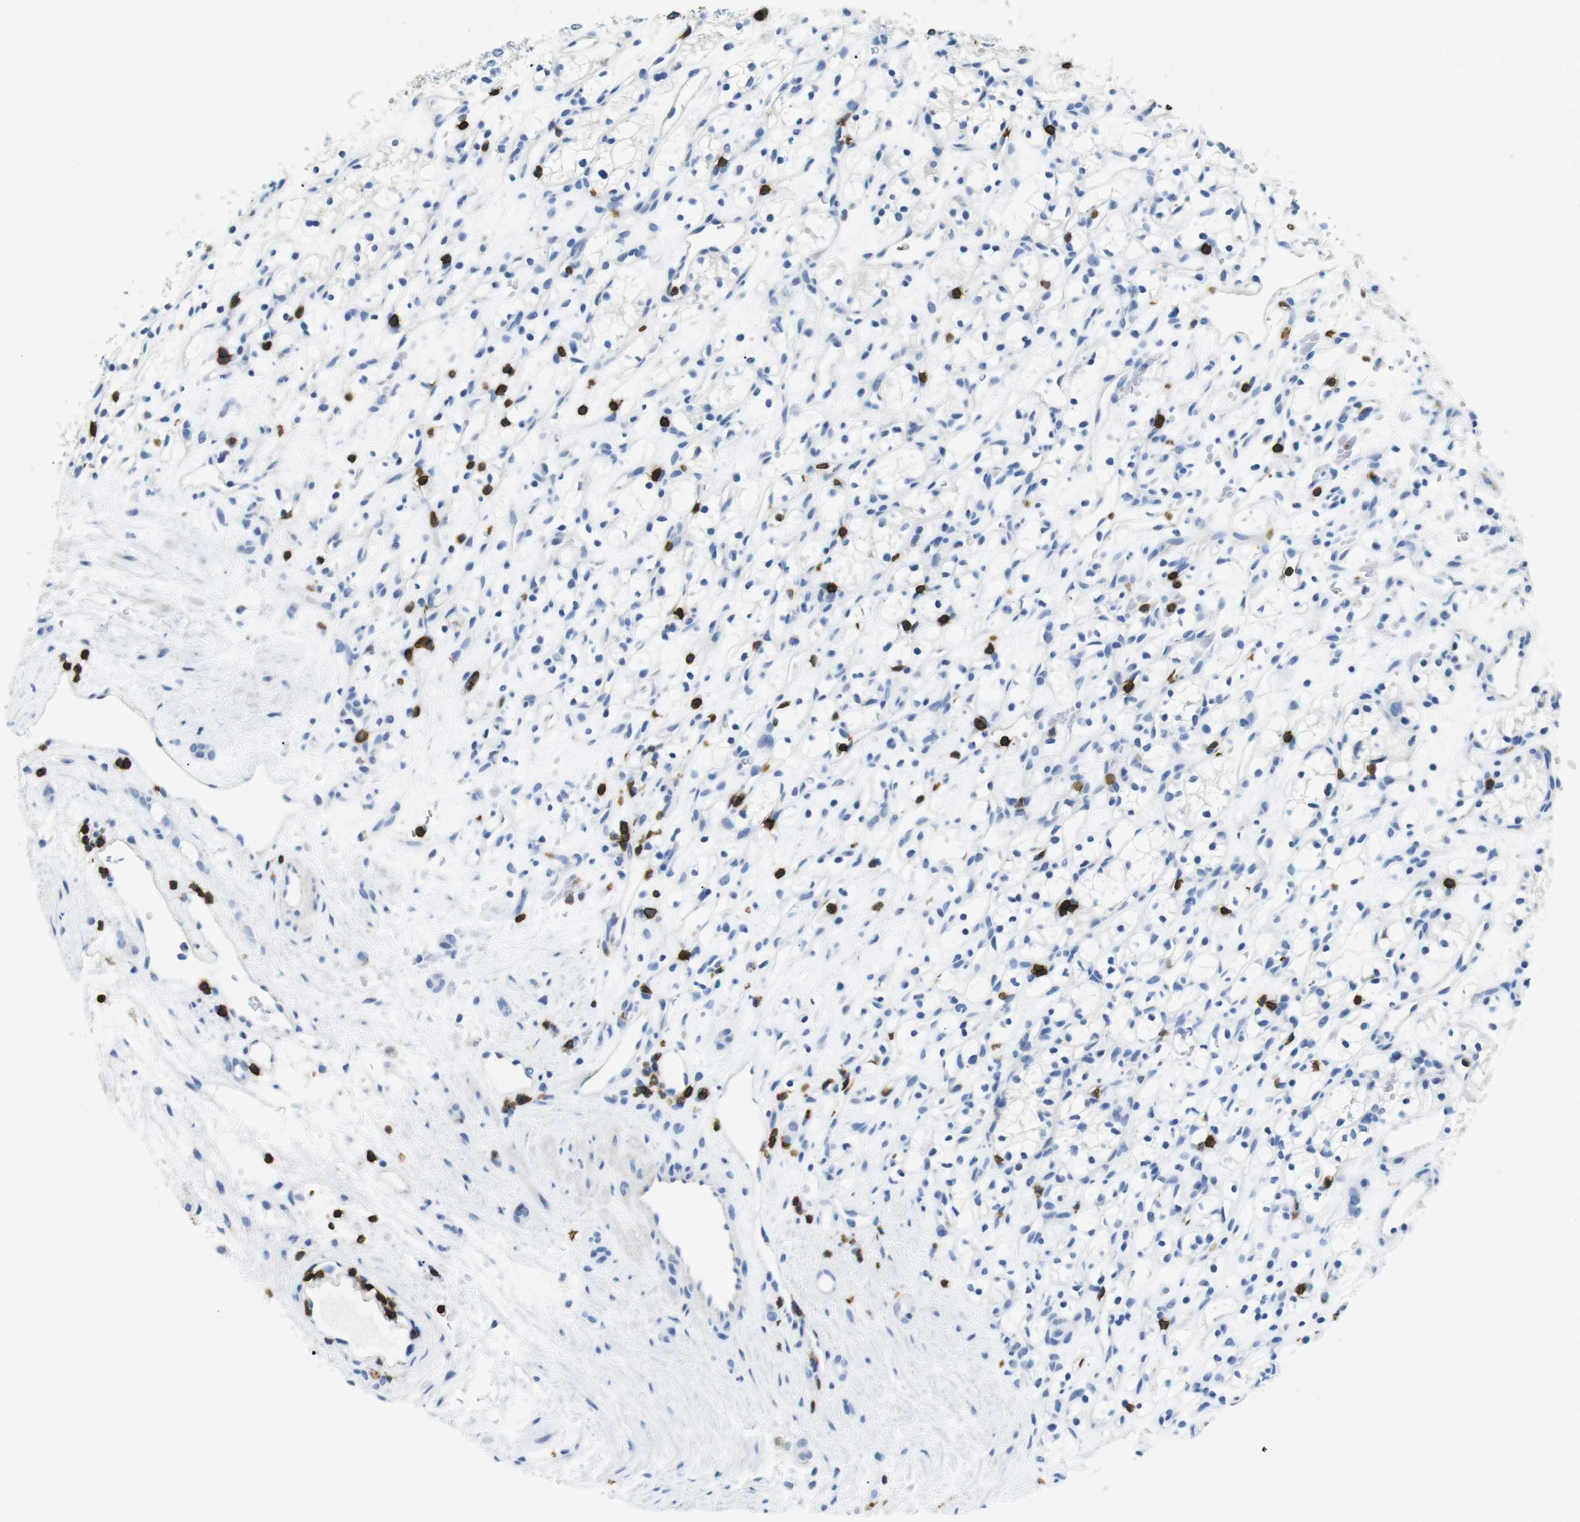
{"staining": {"intensity": "negative", "quantity": "none", "location": "none"}, "tissue": "renal cancer", "cell_type": "Tumor cells", "image_type": "cancer", "snomed": [{"axis": "morphology", "description": "Adenocarcinoma, NOS"}, {"axis": "topography", "description": "Kidney"}], "caption": "Renal adenocarcinoma was stained to show a protein in brown. There is no significant staining in tumor cells. (DAB (3,3'-diaminobenzidine) immunohistochemistry with hematoxylin counter stain).", "gene": "CD6", "patient": {"sex": "female", "age": 60}}